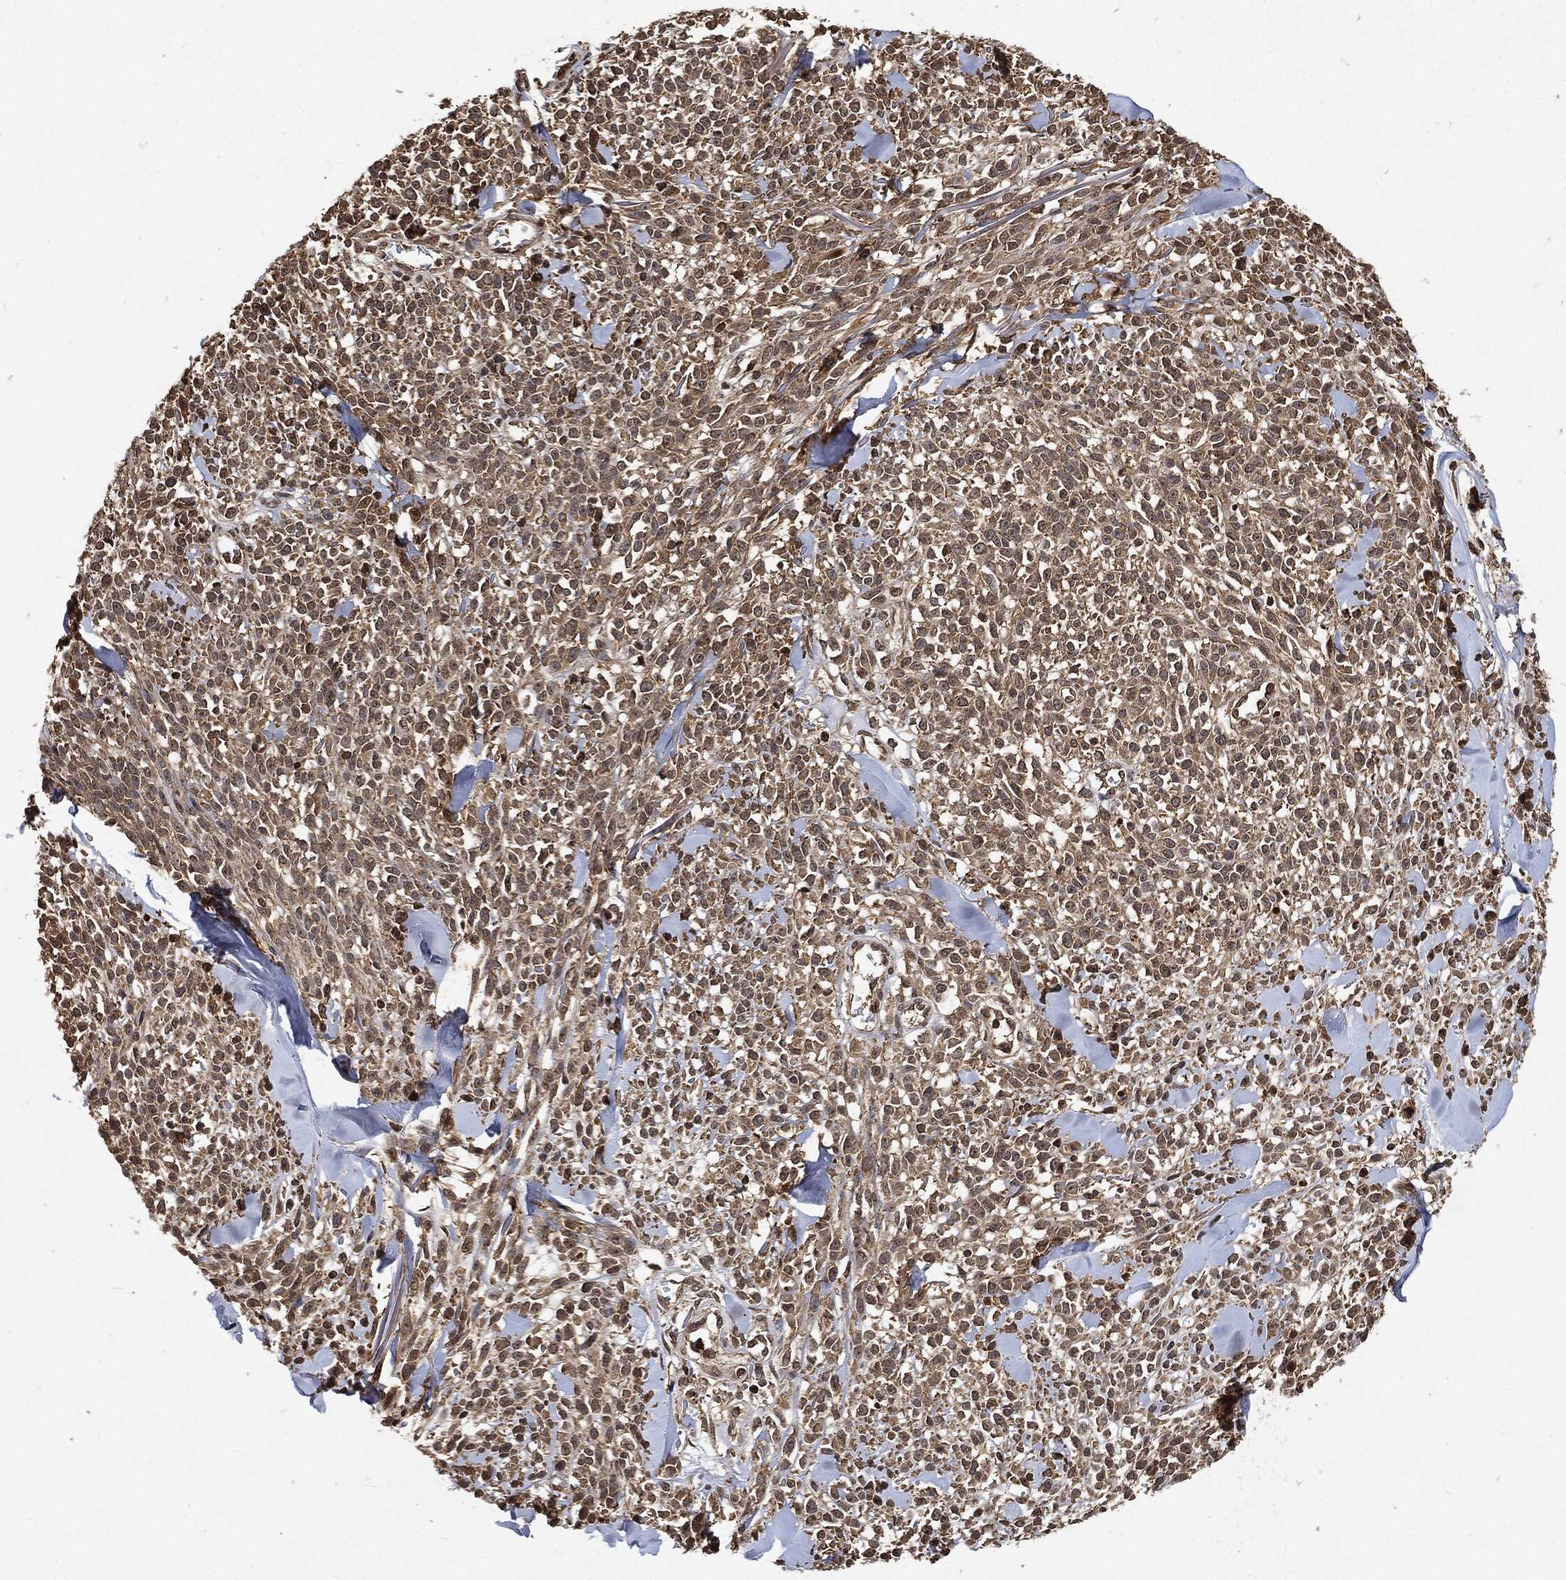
{"staining": {"intensity": "moderate", "quantity": ">75%", "location": "cytoplasmic/membranous"}, "tissue": "melanoma", "cell_type": "Tumor cells", "image_type": "cancer", "snomed": [{"axis": "morphology", "description": "Malignant melanoma, NOS"}, {"axis": "topography", "description": "Skin"}, {"axis": "topography", "description": "Skin of trunk"}], "caption": "The image shows a brown stain indicating the presence of a protein in the cytoplasmic/membranous of tumor cells in malignant melanoma.", "gene": "ZNF226", "patient": {"sex": "male", "age": 74}}